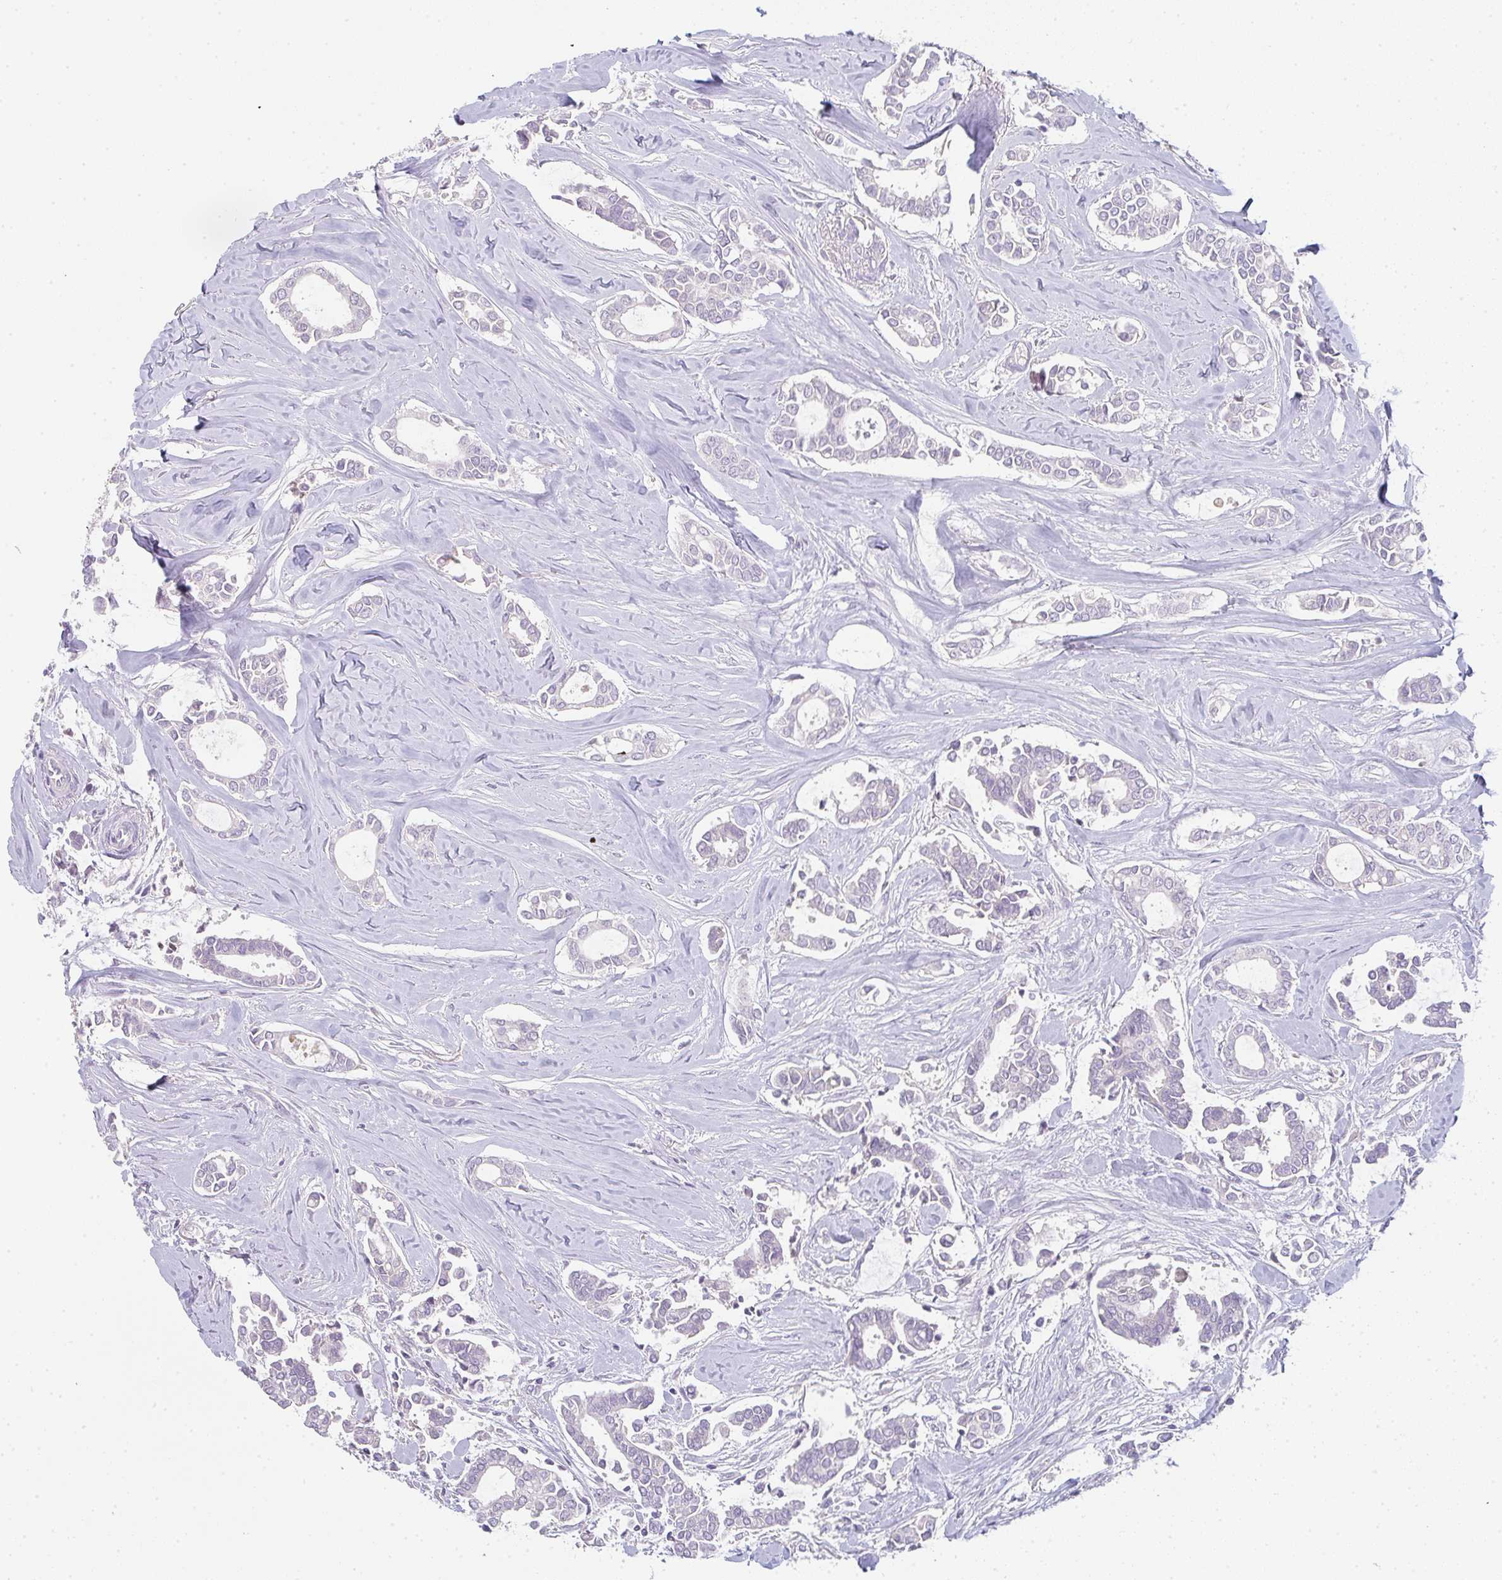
{"staining": {"intensity": "negative", "quantity": "none", "location": "none"}, "tissue": "breast cancer", "cell_type": "Tumor cells", "image_type": "cancer", "snomed": [{"axis": "morphology", "description": "Duct carcinoma"}, {"axis": "topography", "description": "Breast"}], "caption": "Tumor cells are negative for protein expression in human breast cancer (intraductal carcinoma).", "gene": "ZNF215", "patient": {"sex": "female", "age": 84}}